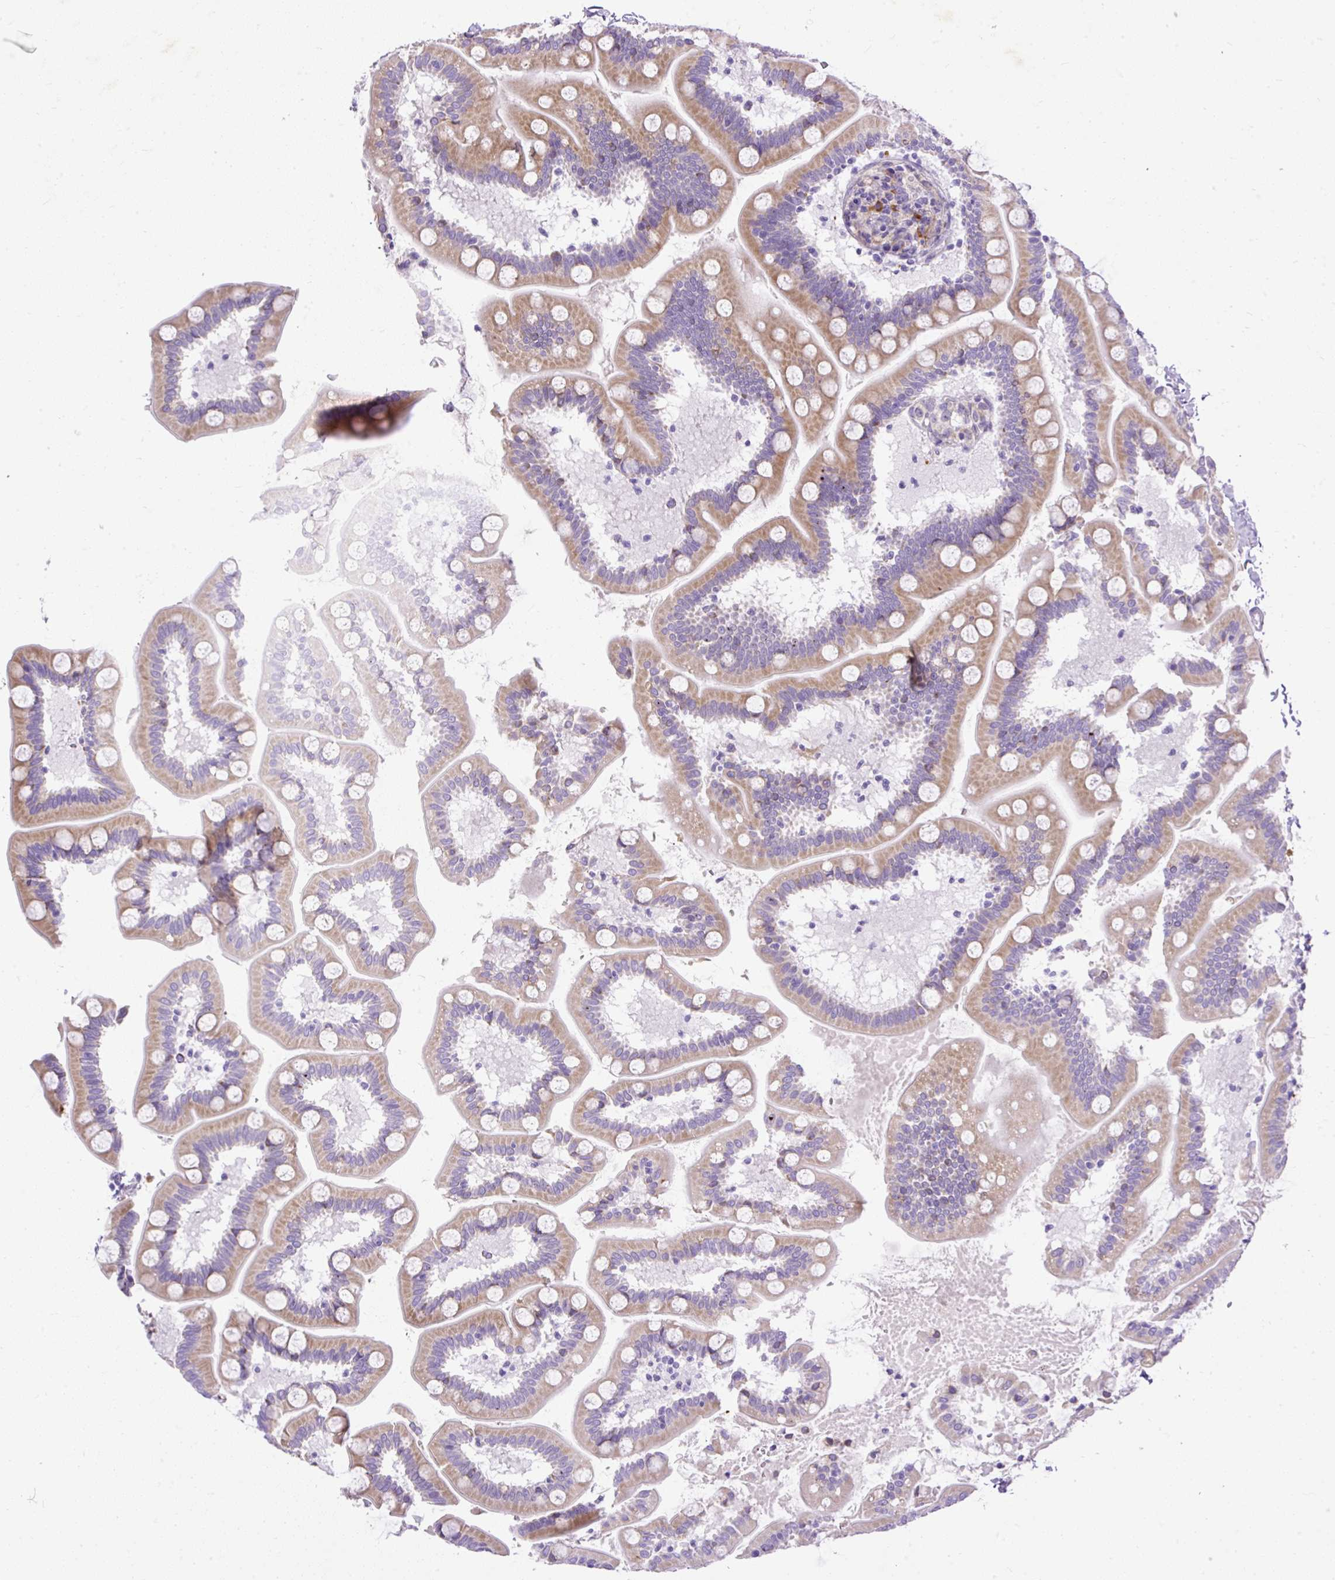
{"staining": {"intensity": "moderate", "quantity": "25%-75%", "location": "cytoplasmic/membranous"}, "tissue": "small intestine", "cell_type": "Glandular cells", "image_type": "normal", "snomed": [{"axis": "morphology", "description": "Normal tissue, NOS"}, {"axis": "topography", "description": "Small intestine"}], "caption": "IHC (DAB) staining of unremarkable human small intestine exhibits moderate cytoplasmic/membranous protein expression in approximately 25%-75% of glandular cells.", "gene": "SYBU", "patient": {"sex": "female", "age": 64}}